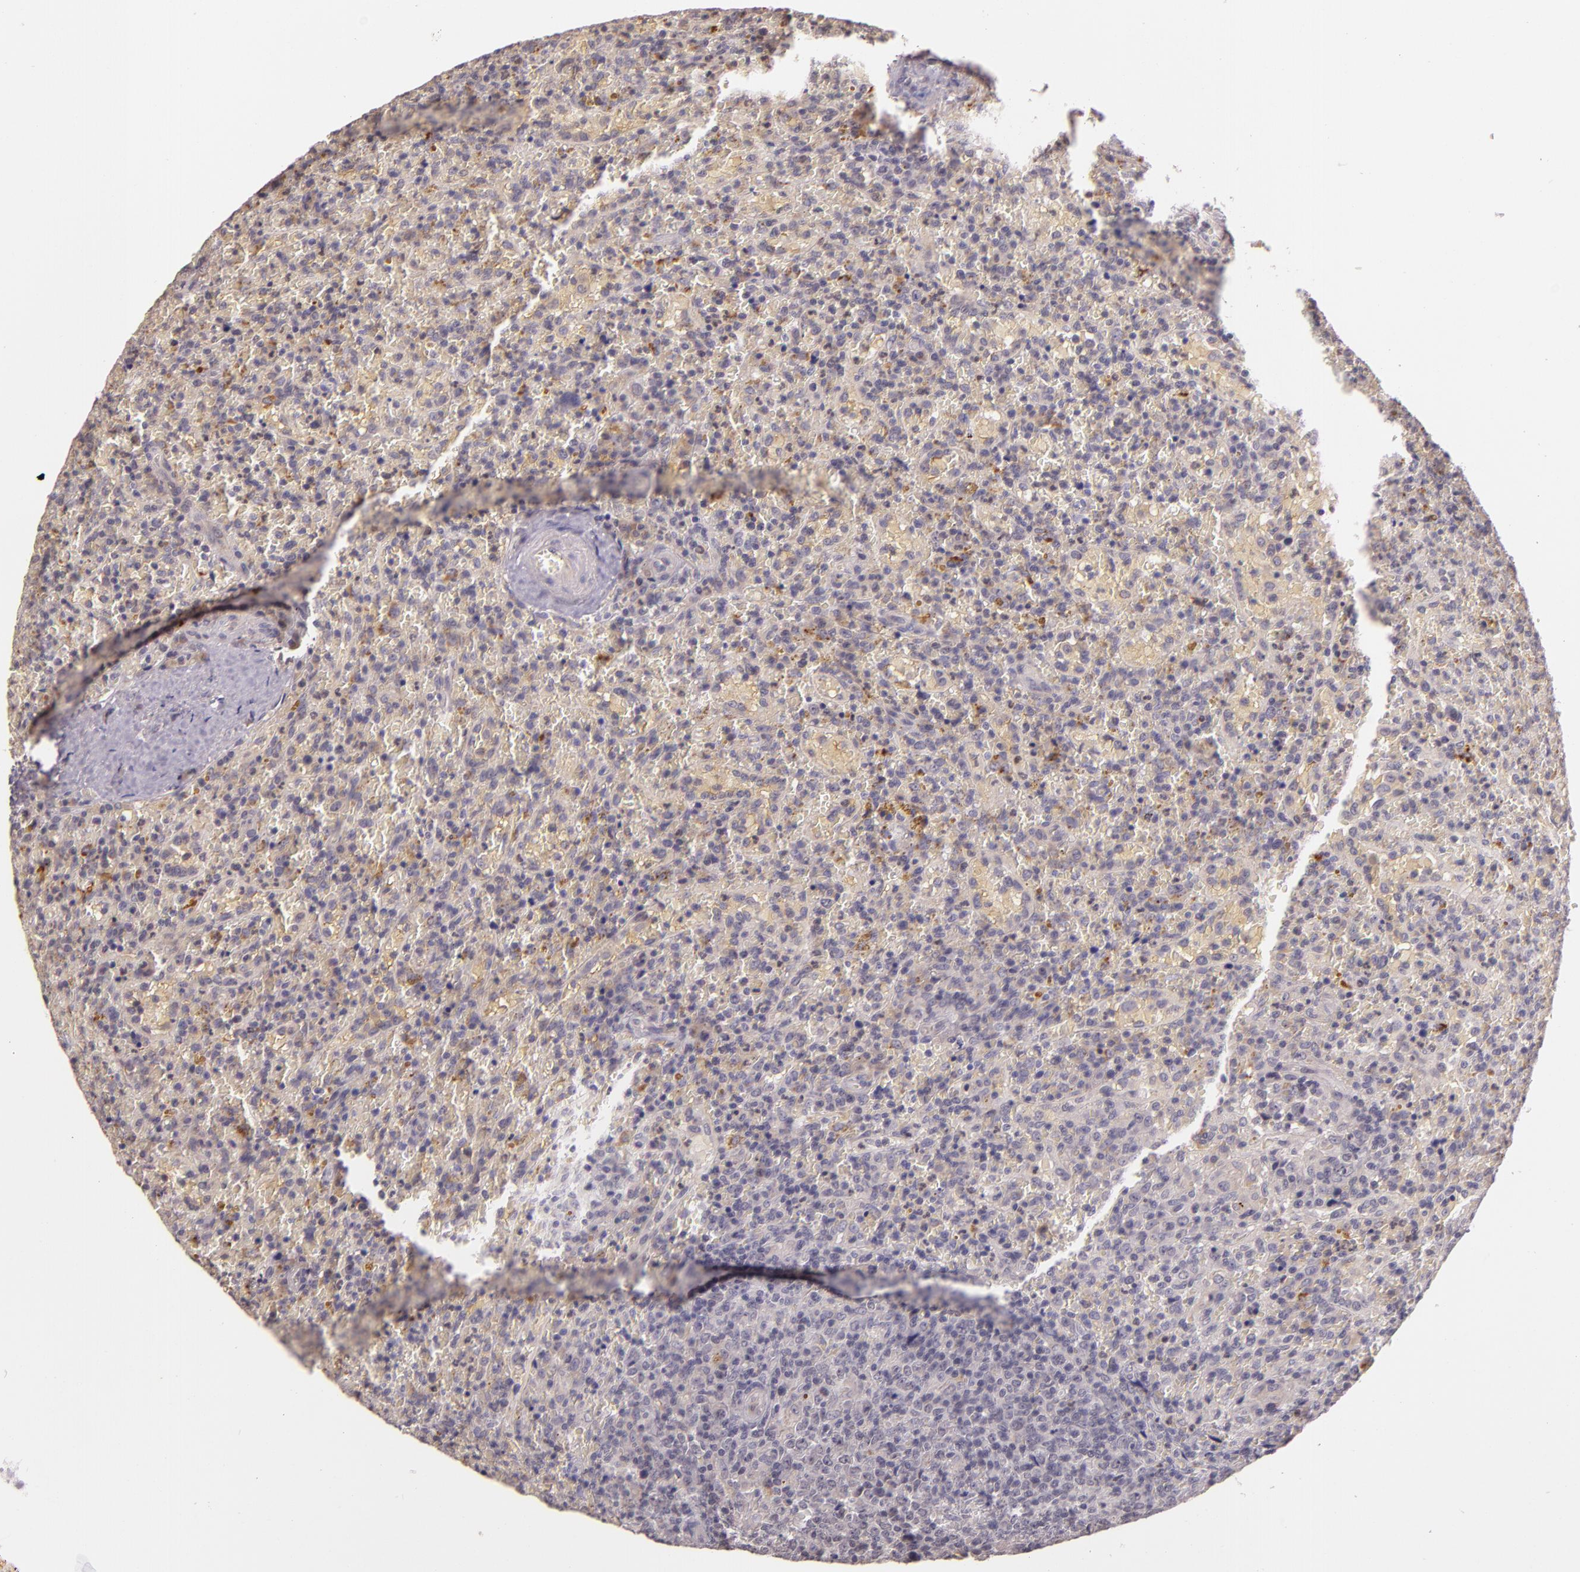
{"staining": {"intensity": "weak", "quantity": "<25%", "location": "cytoplasmic/membranous"}, "tissue": "lymphoma", "cell_type": "Tumor cells", "image_type": "cancer", "snomed": [{"axis": "morphology", "description": "Malignant lymphoma, non-Hodgkin's type, High grade"}, {"axis": "topography", "description": "Spleen"}, {"axis": "topography", "description": "Lymph node"}], "caption": "IHC micrograph of neoplastic tissue: human high-grade malignant lymphoma, non-Hodgkin's type stained with DAB (3,3'-diaminobenzidine) displays no significant protein positivity in tumor cells.", "gene": "ARMH4", "patient": {"sex": "female", "age": 70}}